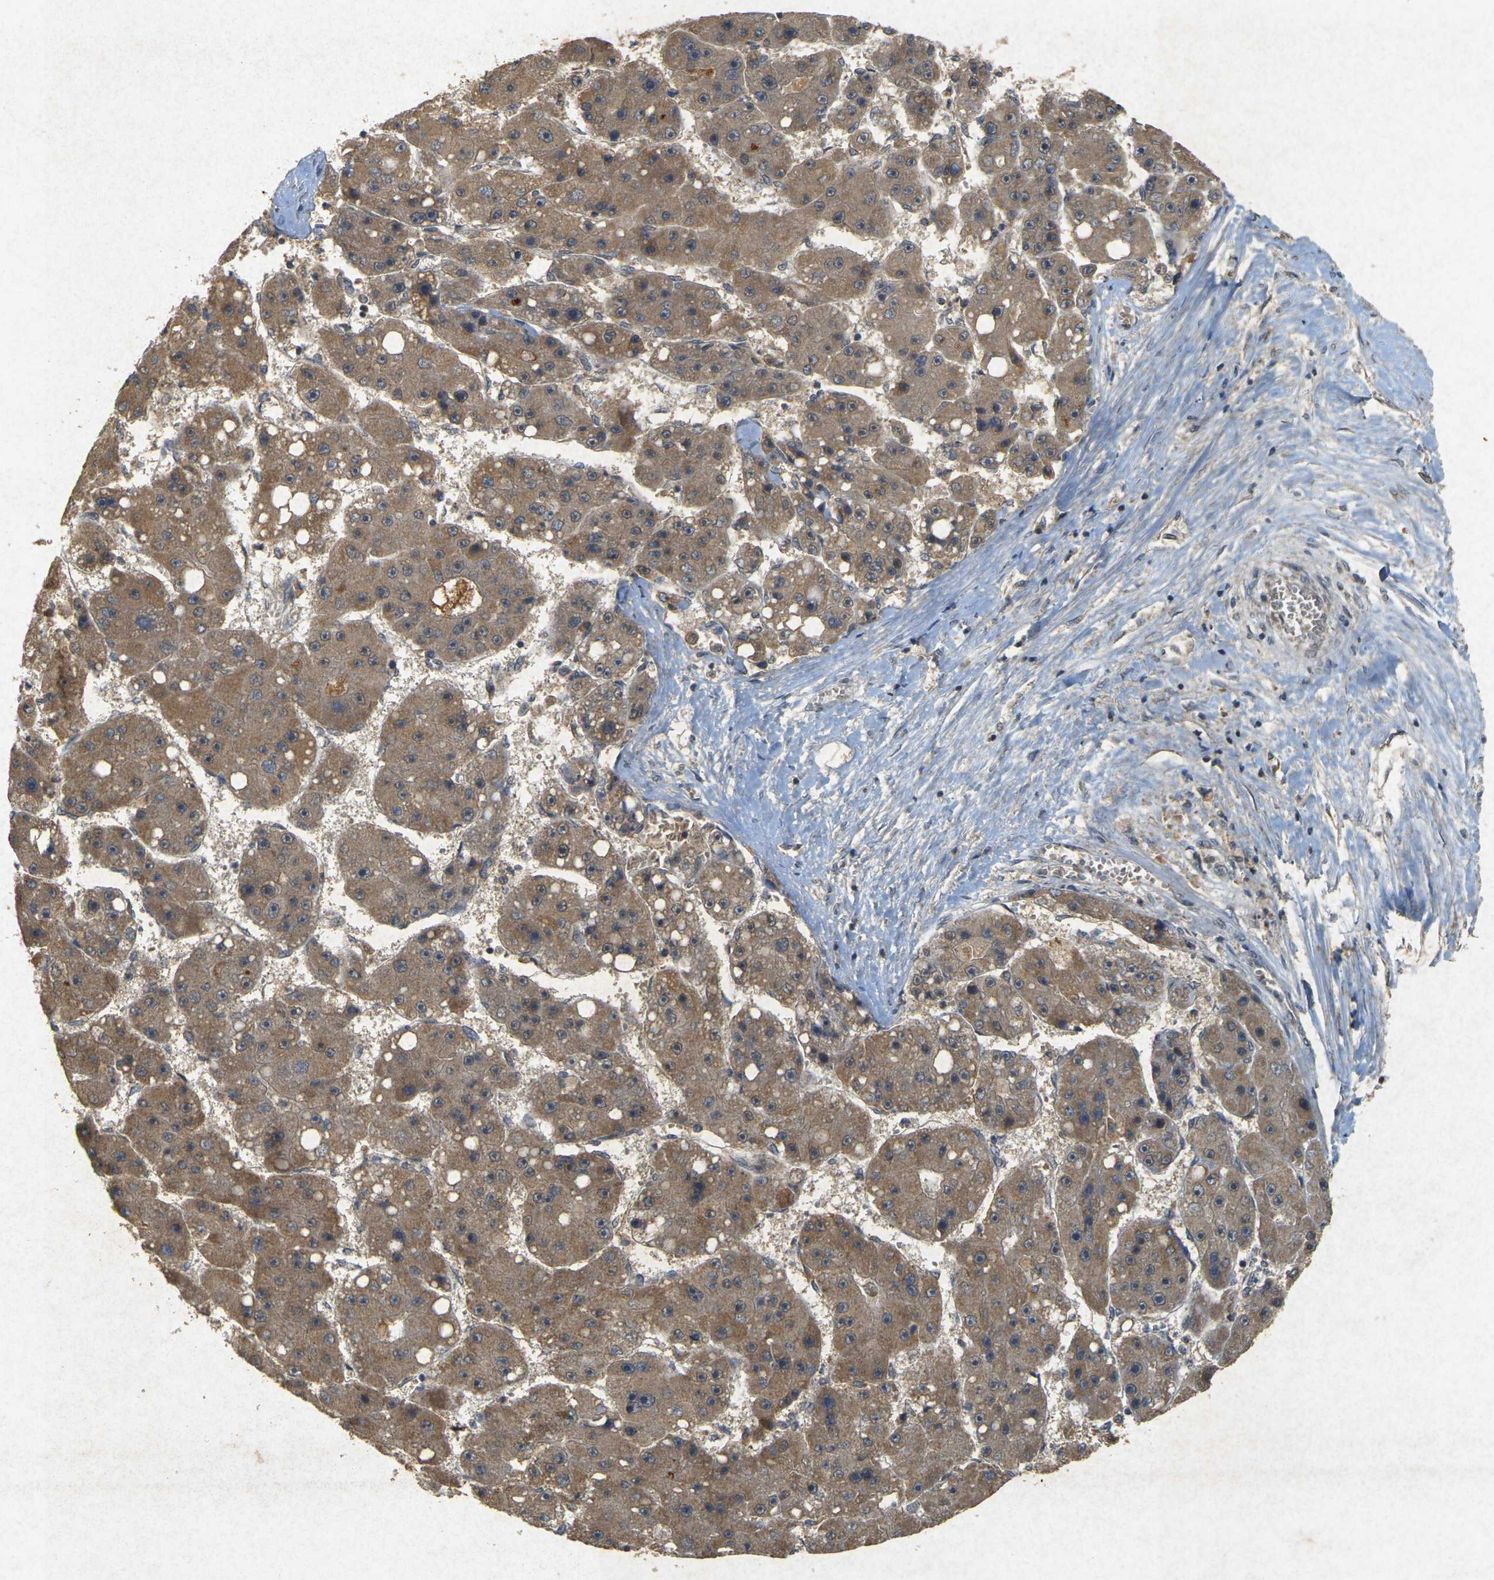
{"staining": {"intensity": "moderate", "quantity": ">75%", "location": "cytoplasmic/membranous"}, "tissue": "liver cancer", "cell_type": "Tumor cells", "image_type": "cancer", "snomed": [{"axis": "morphology", "description": "Carcinoma, Hepatocellular, NOS"}, {"axis": "topography", "description": "Liver"}], "caption": "Immunohistochemical staining of human hepatocellular carcinoma (liver) shows medium levels of moderate cytoplasmic/membranous expression in about >75% of tumor cells.", "gene": "ERN1", "patient": {"sex": "female", "age": 61}}